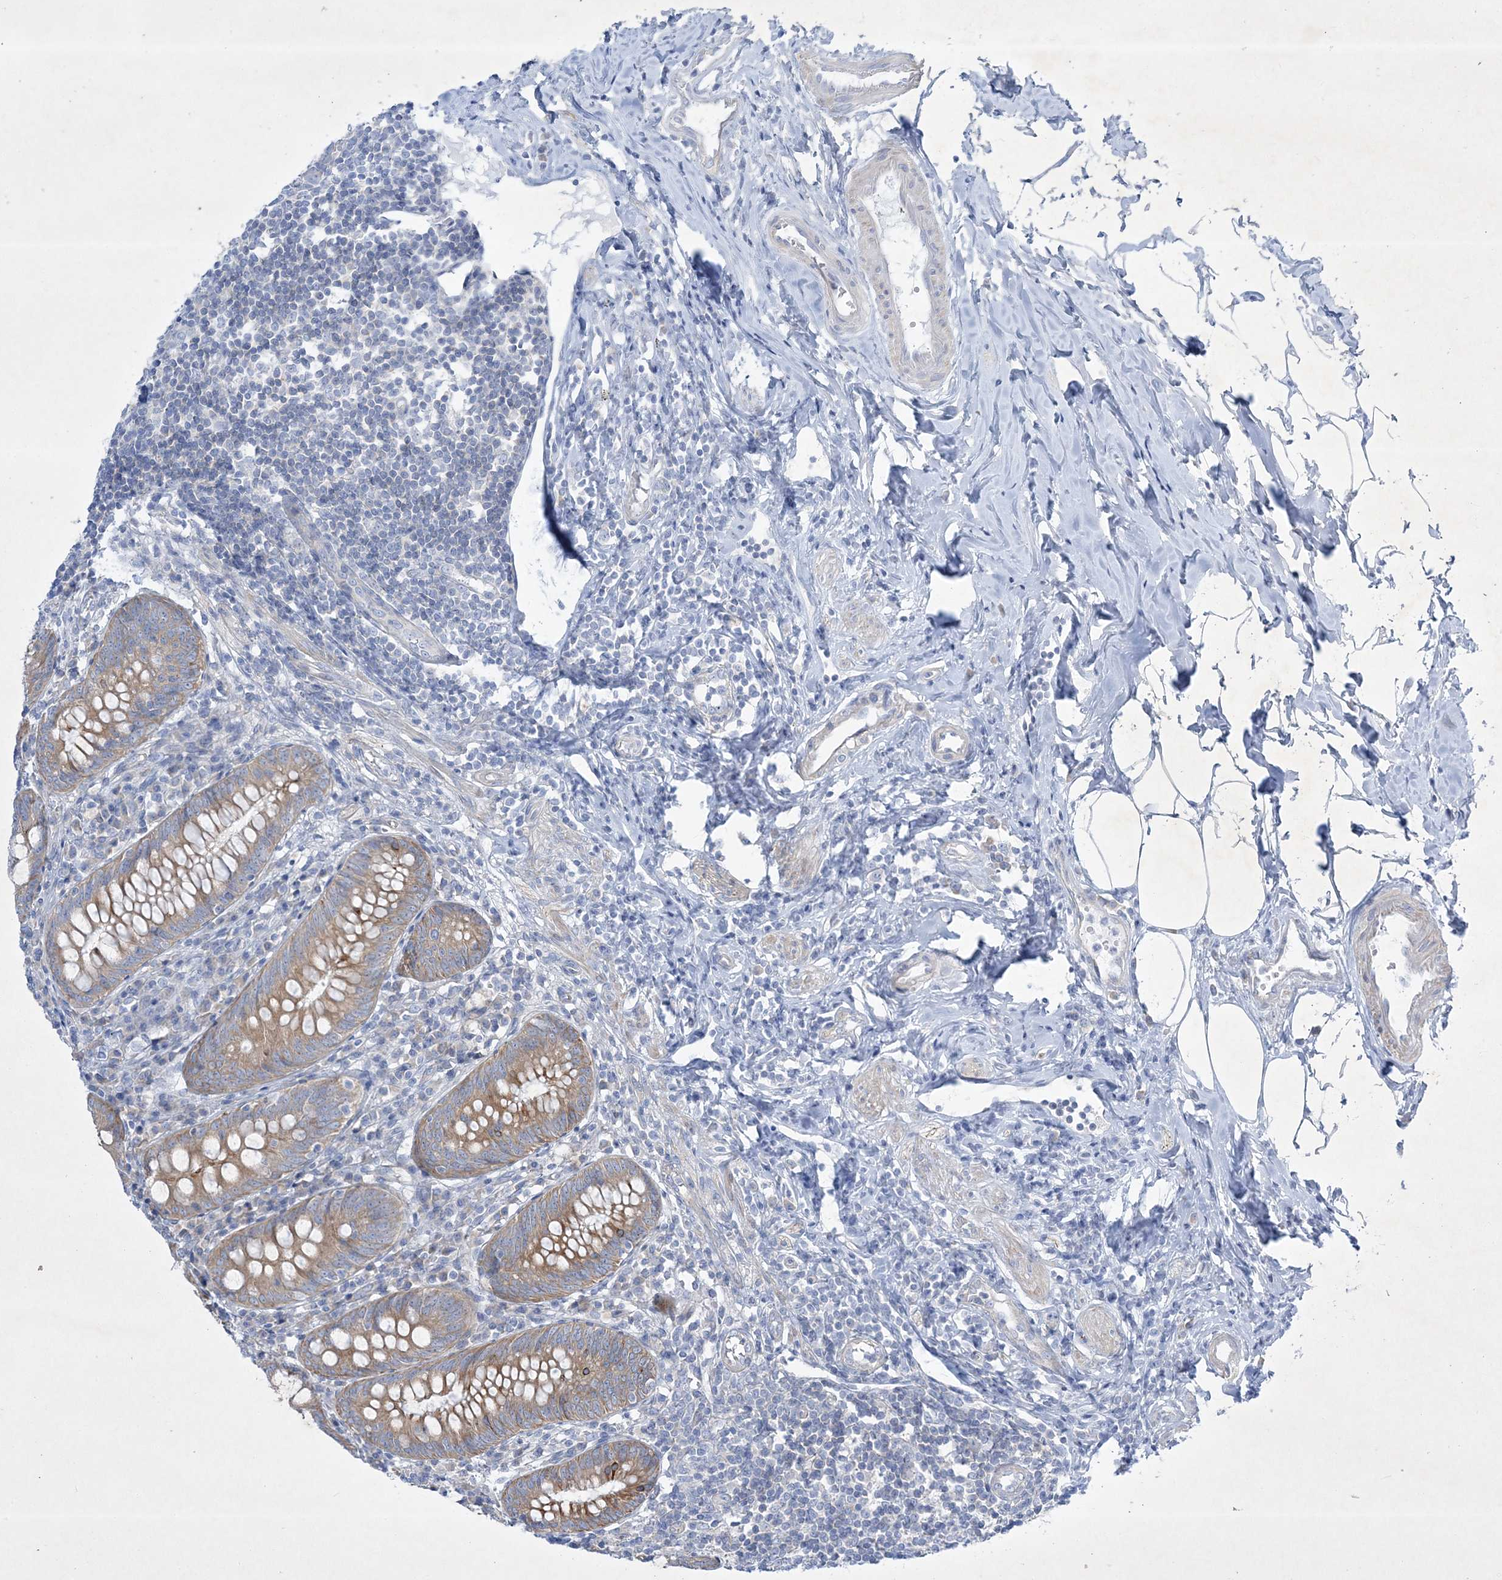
{"staining": {"intensity": "strong", "quantity": "25%-75%", "location": "cytoplasmic/membranous"}, "tissue": "appendix", "cell_type": "Glandular cells", "image_type": "normal", "snomed": [{"axis": "morphology", "description": "Normal tissue, NOS"}, {"axis": "topography", "description": "Appendix"}], "caption": "Immunohistochemical staining of benign human appendix displays 25%-75% levels of strong cytoplasmic/membranous protein staining in about 25%-75% of glandular cells. (brown staining indicates protein expression, while blue staining denotes nuclei).", "gene": "FARSB", "patient": {"sex": "female", "age": 54}}